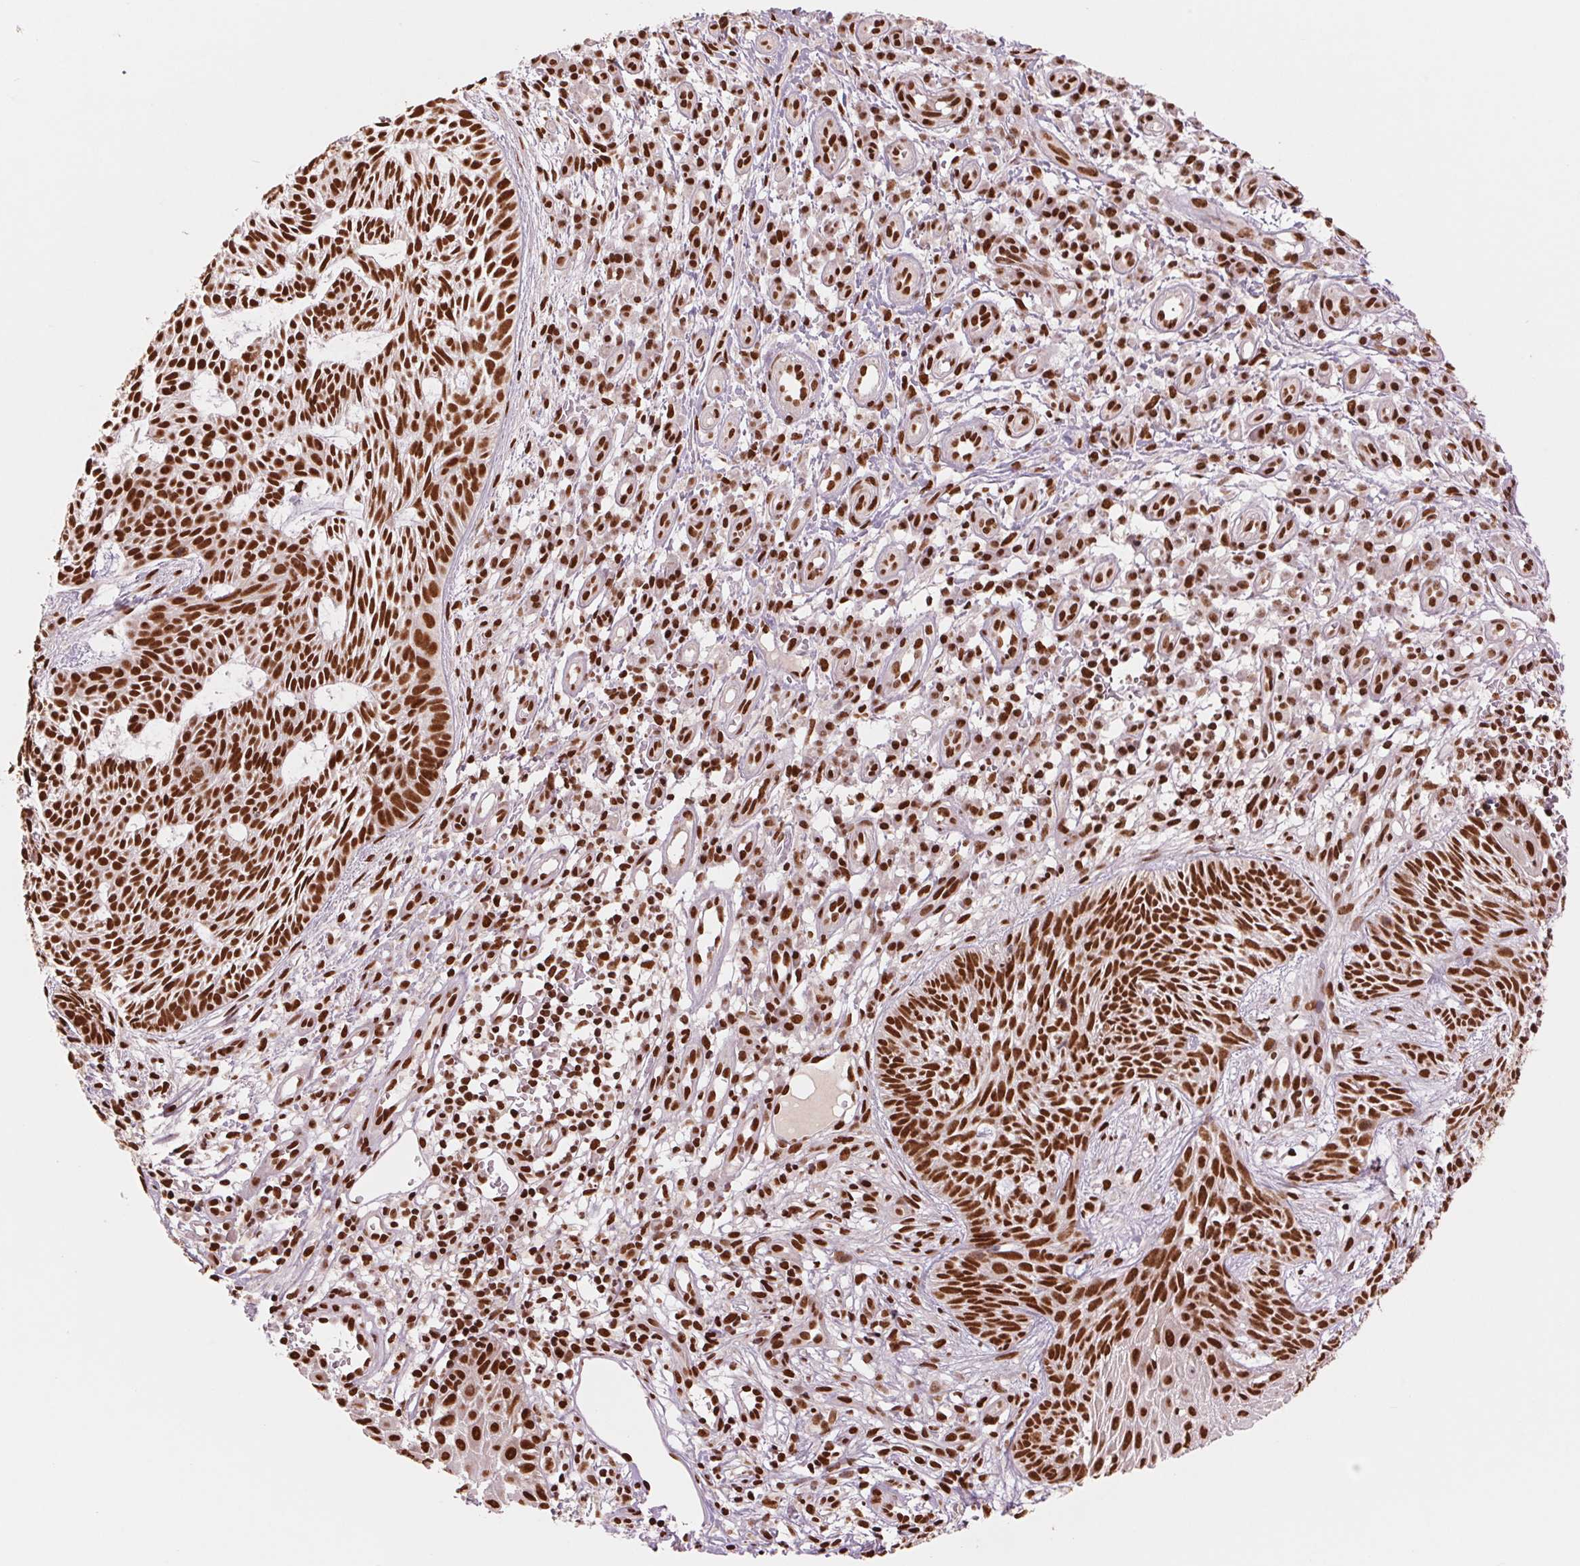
{"staining": {"intensity": "strong", "quantity": ">75%", "location": "nuclear"}, "tissue": "skin cancer", "cell_type": "Tumor cells", "image_type": "cancer", "snomed": [{"axis": "morphology", "description": "Basal cell carcinoma"}, {"axis": "topography", "description": "Skin"}], "caption": "There is high levels of strong nuclear staining in tumor cells of basal cell carcinoma (skin), as demonstrated by immunohistochemical staining (brown color).", "gene": "TTLL9", "patient": {"sex": "male", "age": 59}}